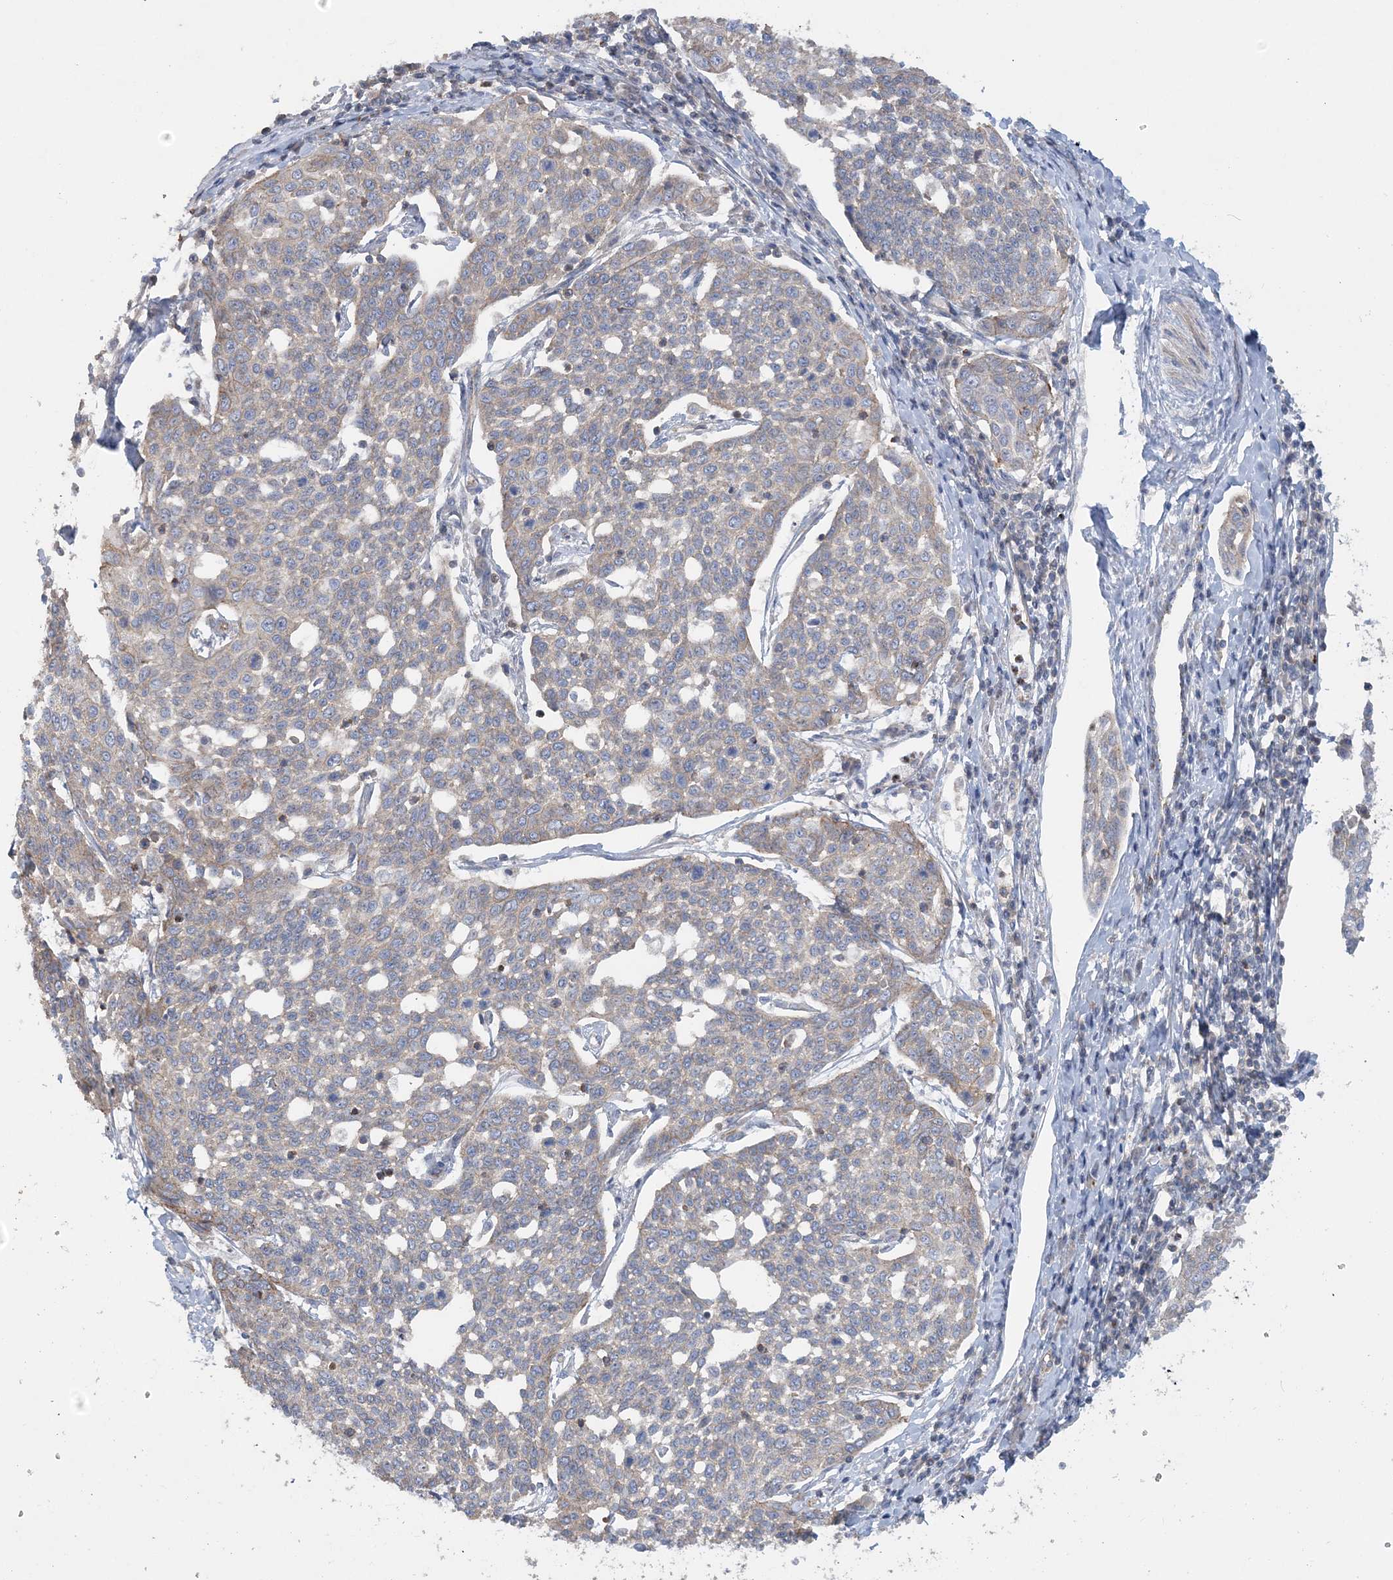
{"staining": {"intensity": "negative", "quantity": "none", "location": "none"}, "tissue": "cervical cancer", "cell_type": "Tumor cells", "image_type": "cancer", "snomed": [{"axis": "morphology", "description": "Squamous cell carcinoma, NOS"}, {"axis": "topography", "description": "Cervix"}], "caption": "Tumor cells are negative for brown protein staining in cervical cancer. (Immunohistochemistry, brightfield microscopy, high magnification).", "gene": "PIGC", "patient": {"sex": "female", "age": 34}}